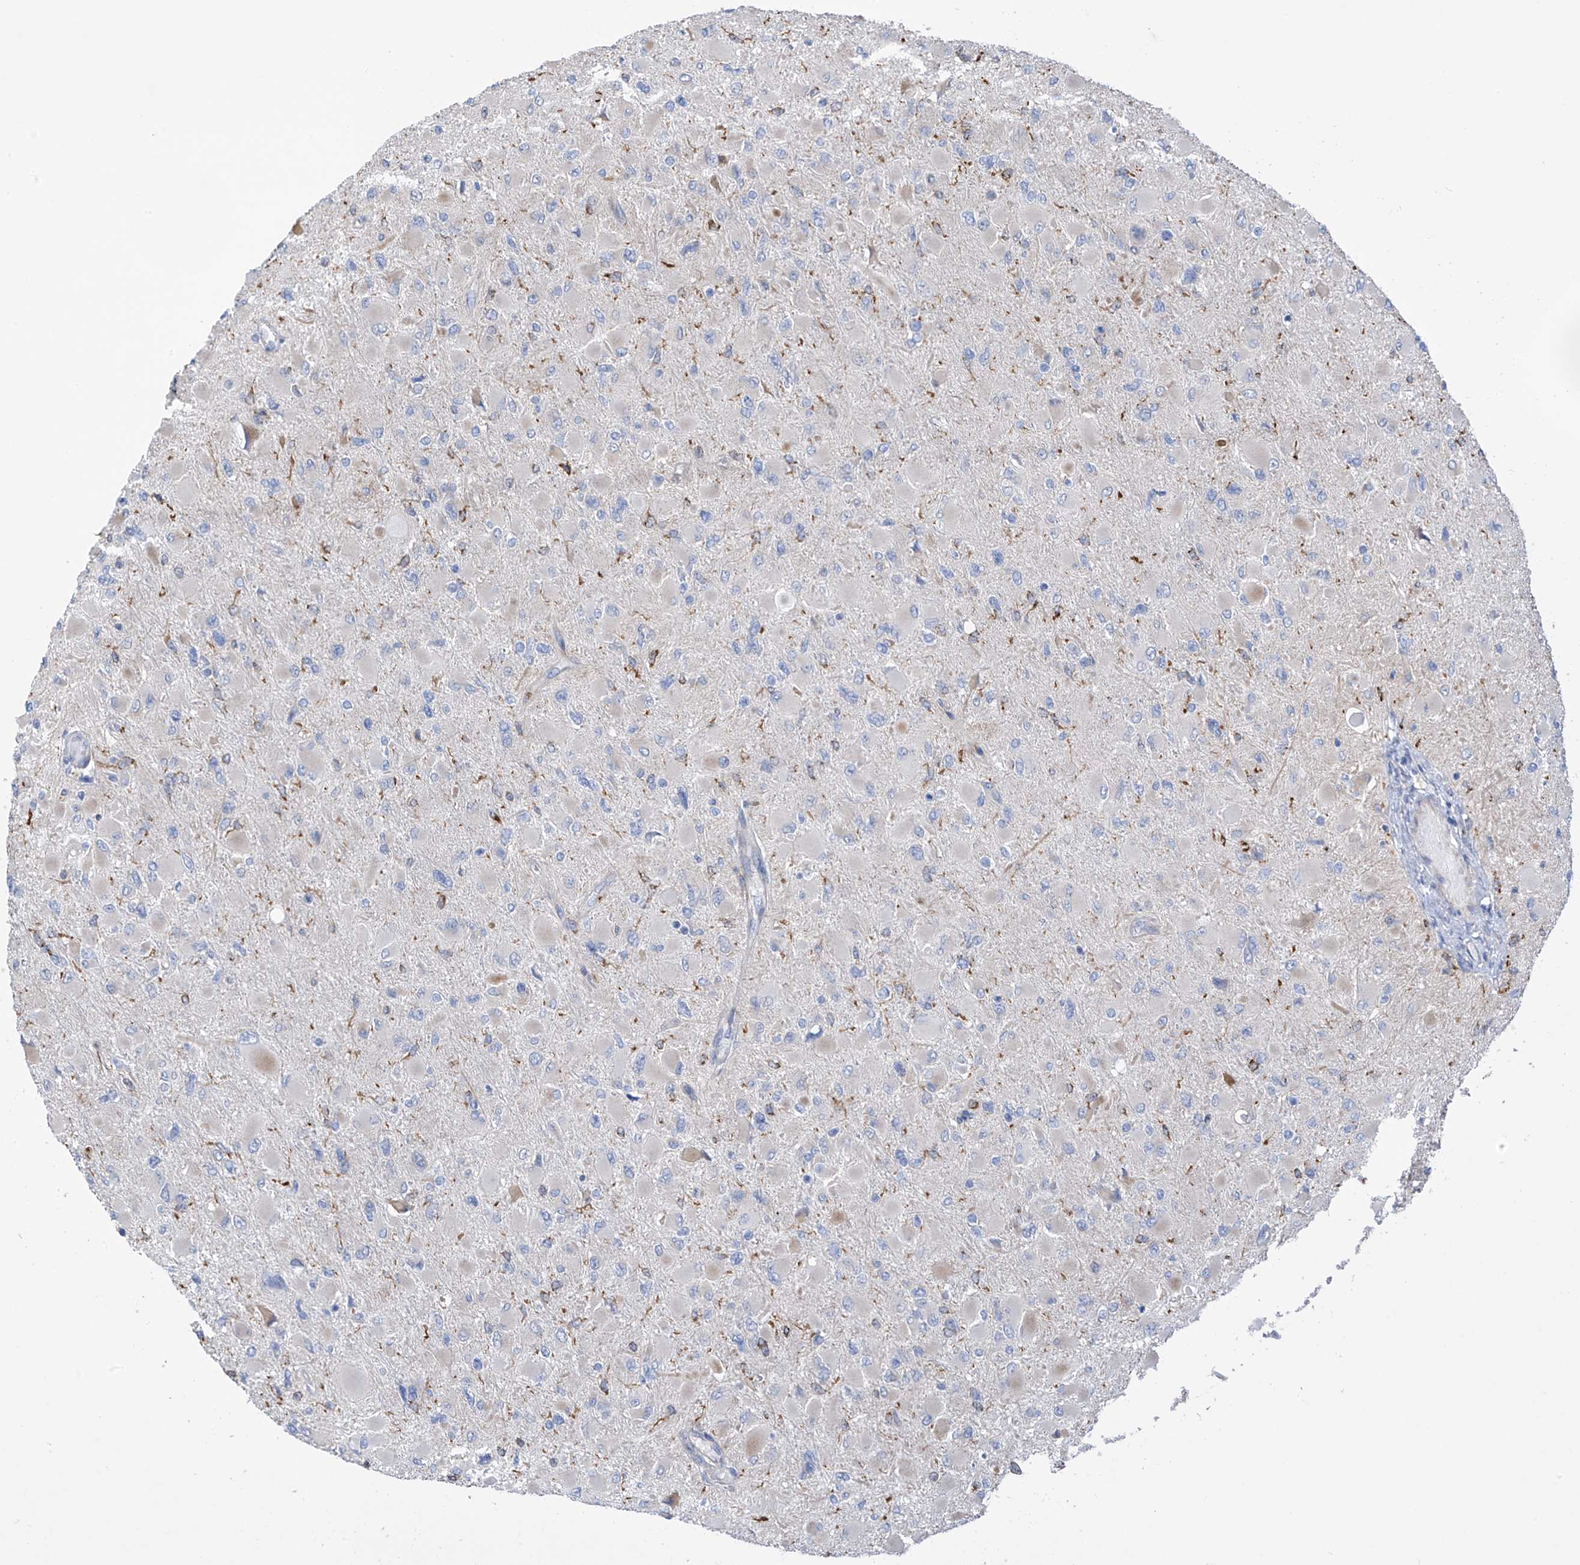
{"staining": {"intensity": "negative", "quantity": "none", "location": "none"}, "tissue": "glioma", "cell_type": "Tumor cells", "image_type": "cancer", "snomed": [{"axis": "morphology", "description": "Glioma, malignant, High grade"}, {"axis": "topography", "description": "Cerebral cortex"}], "caption": "This is an immunohistochemistry (IHC) histopathology image of human high-grade glioma (malignant). There is no positivity in tumor cells.", "gene": "EIF5B", "patient": {"sex": "female", "age": 36}}